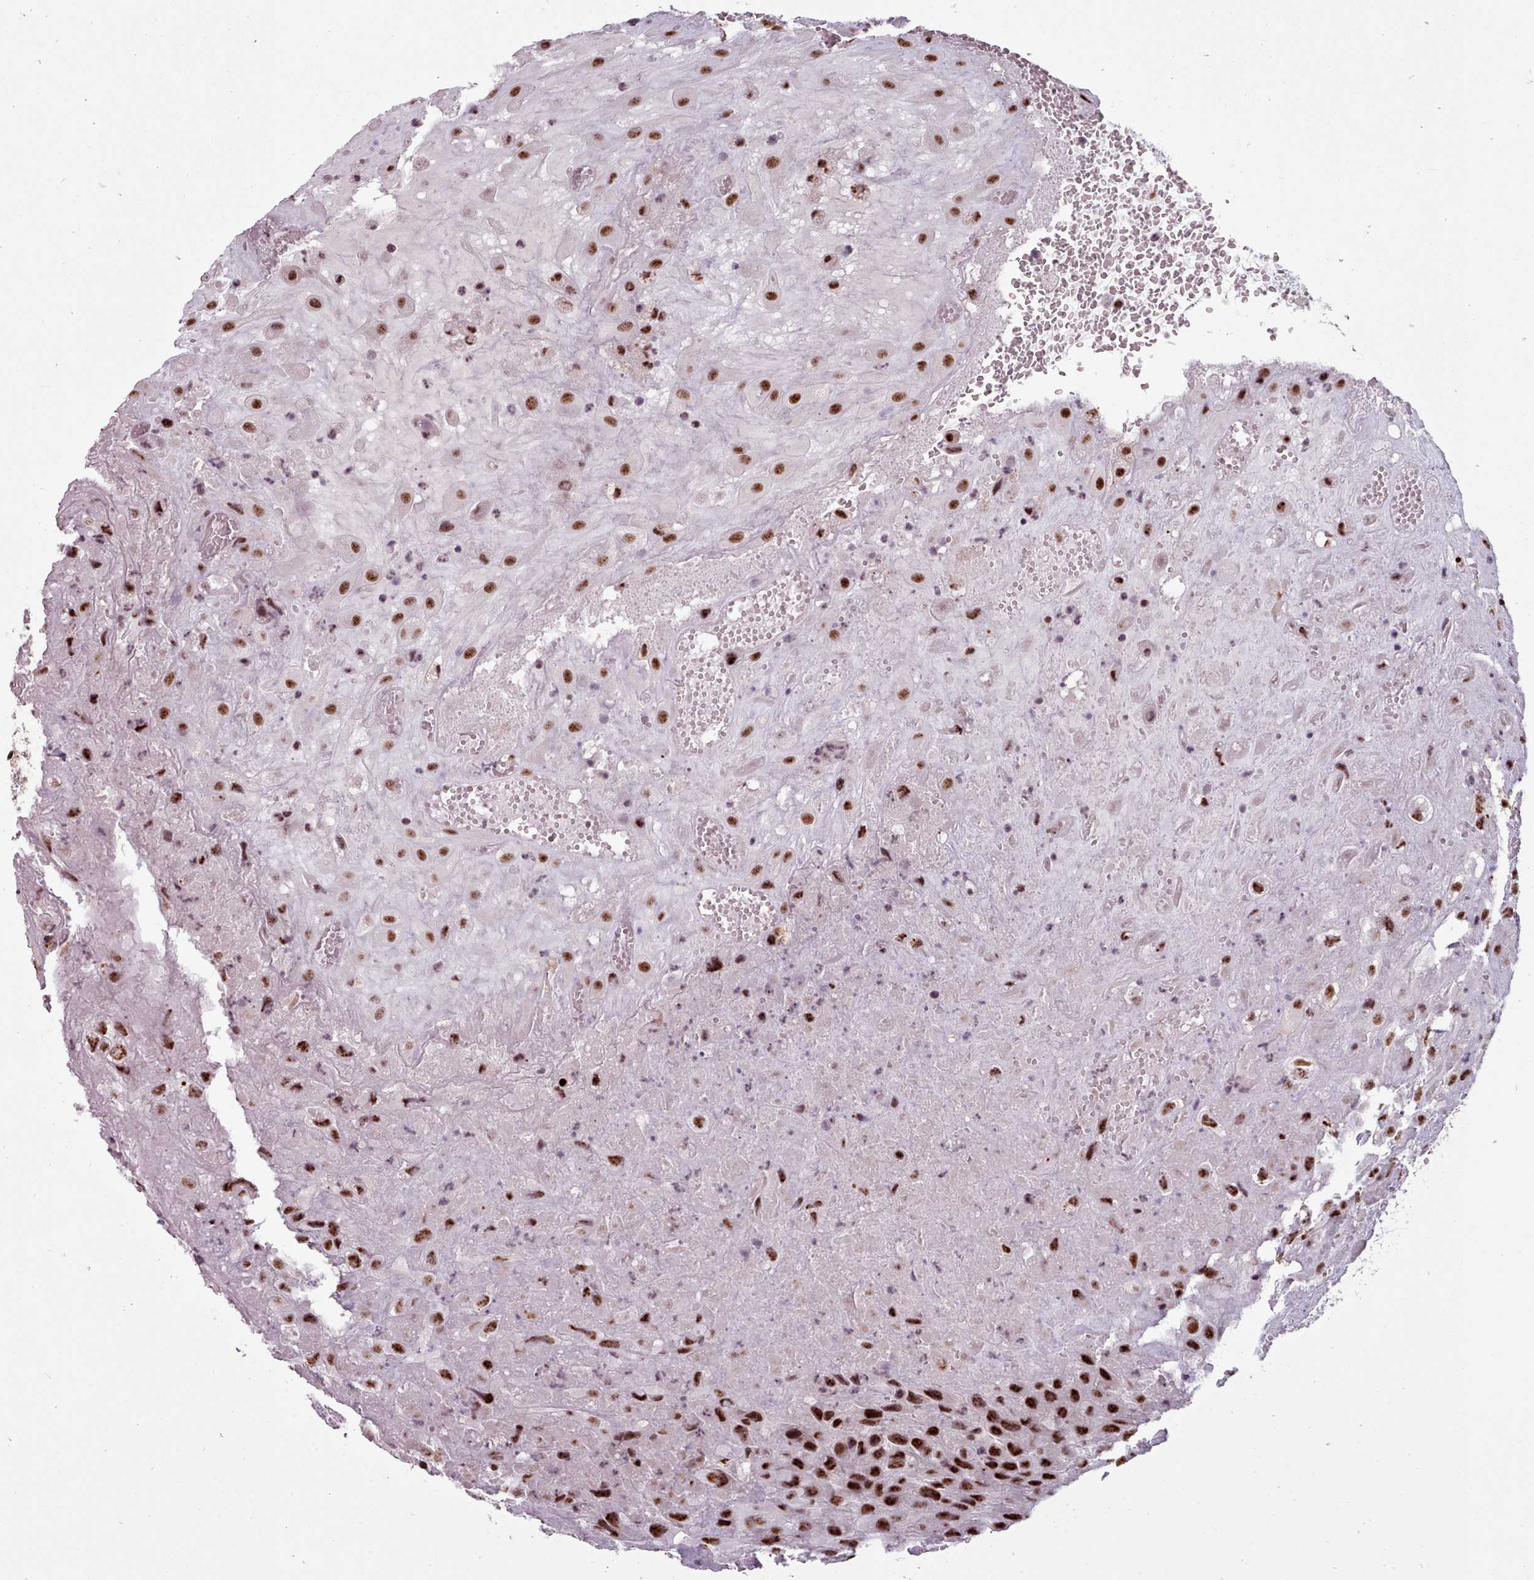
{"staining": {"intensity": "strong", "quantity": ">75%", "location": "nuclear"}, "tissue": "placenta", "cell_type": "Decidual cells", "image_type": "normal", "snomed": [{"axis": "morphology", "description": "Normal tissue, NOS"}, {"axis": "topography", "description": "Placenta"}], "caption": "The photomicrograph displays a brown stain indicating the presence of a protein in the nuclear of decidual cells in placenta. (IHC, brightfield microscopy, high magnification).", "gene": "SRRM1", "patient": {"sex": "female", "age": 35}}